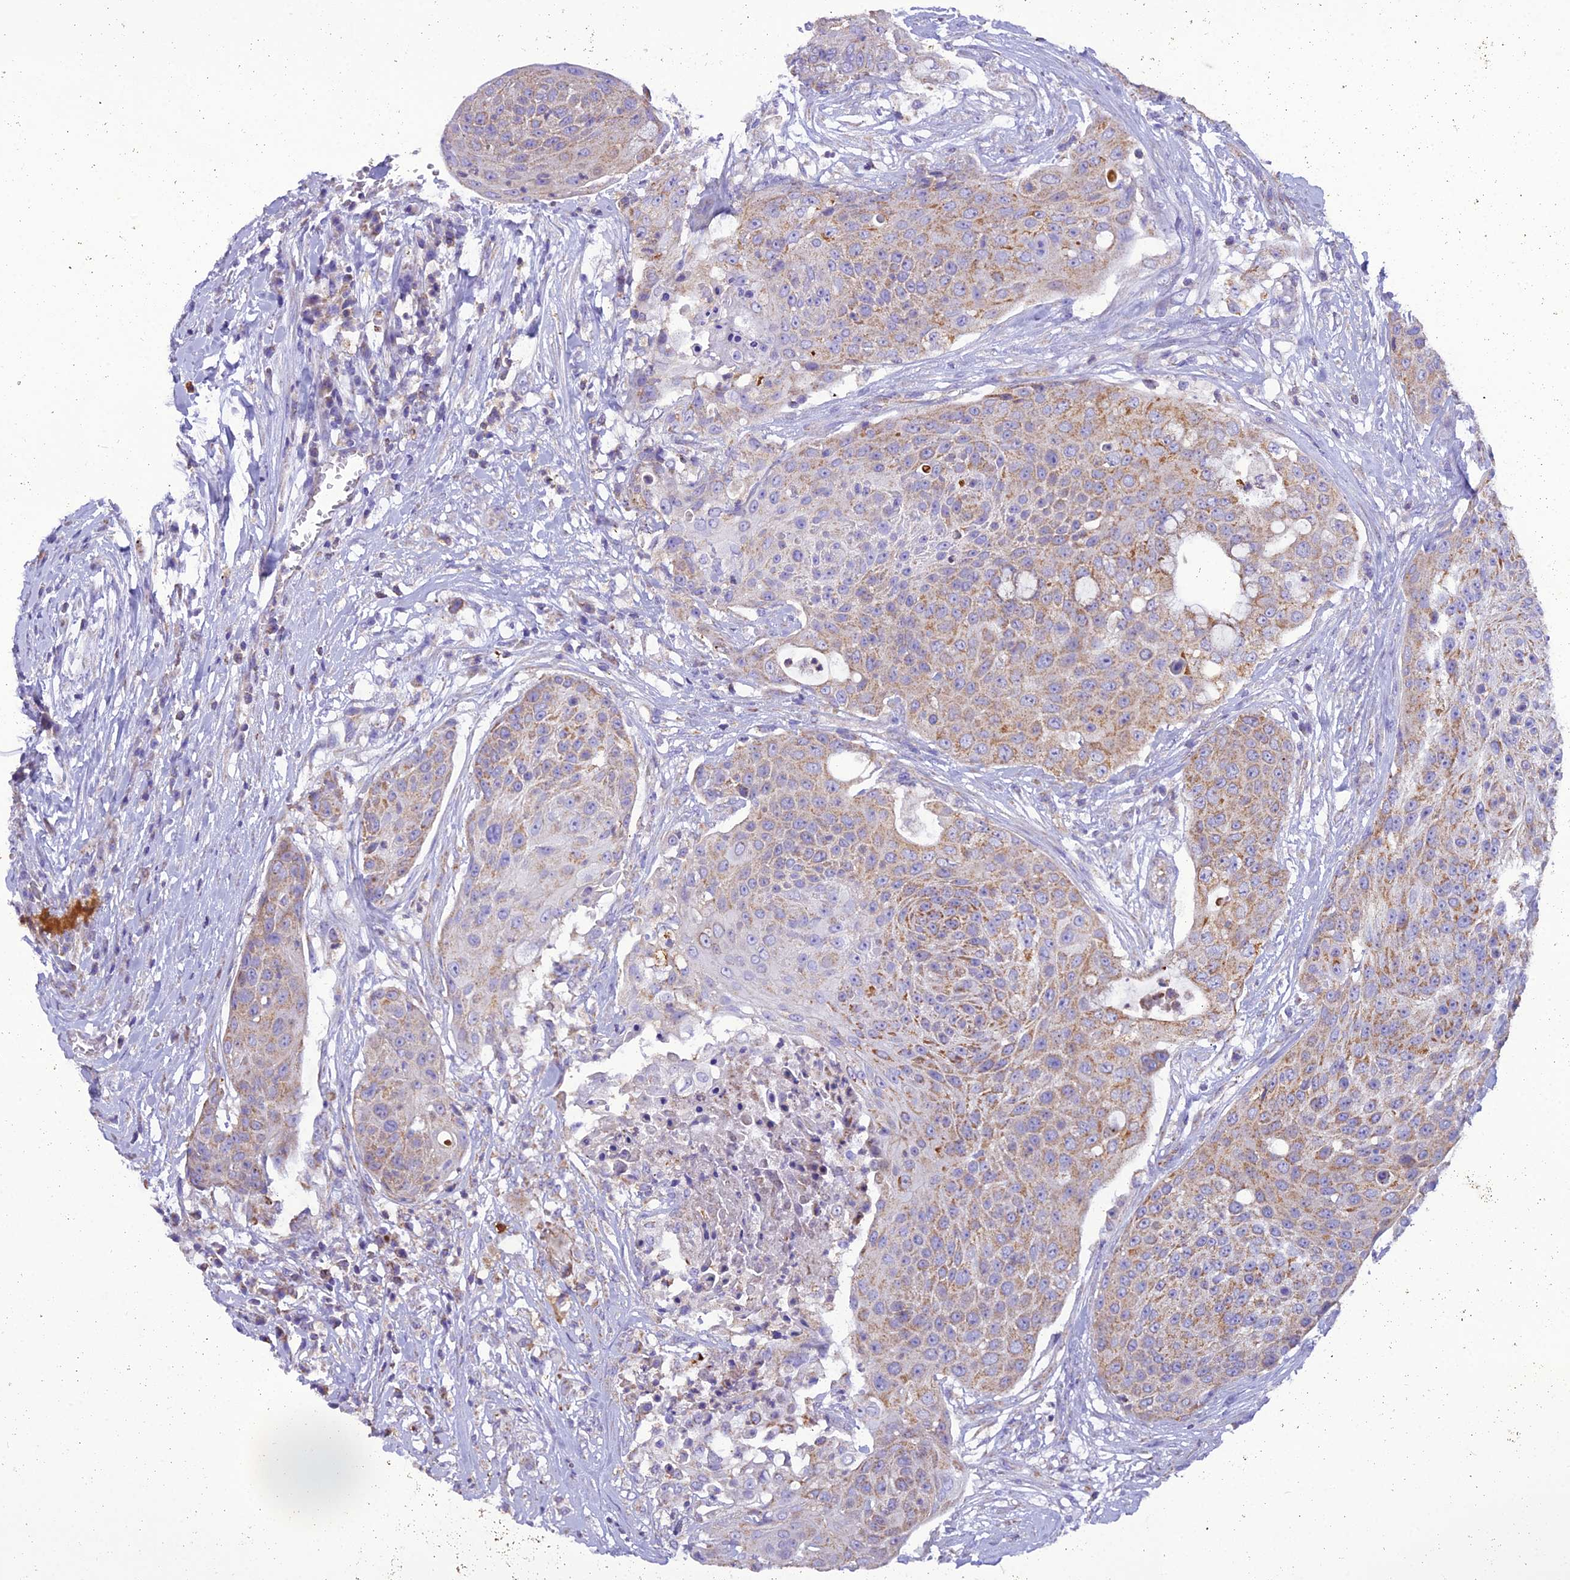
{"staining": {"intensity": "moderate", "quantity": "25%-75%", "location": "cytoplasmic/membranous"}, "tissue": "urothelial cancer", "cell_type": "Tumor cells", "image_type": "cancer", "snomed": [{"axis": "morphology", "description": "Urothelial carcinoma, High grade"}, {"axis": "topography", "description": "Urinary bladder"}], "caption": "Immunohistochemistry histopathology image of urothelial cancer stained for a protein (brown), which shows medium levels of moderate cytoplasmic/membranous positivity in approximately 25%-75% of tumor cells.", "gene": "GPD1", "patient": {"sex": "female", "age": 63}}